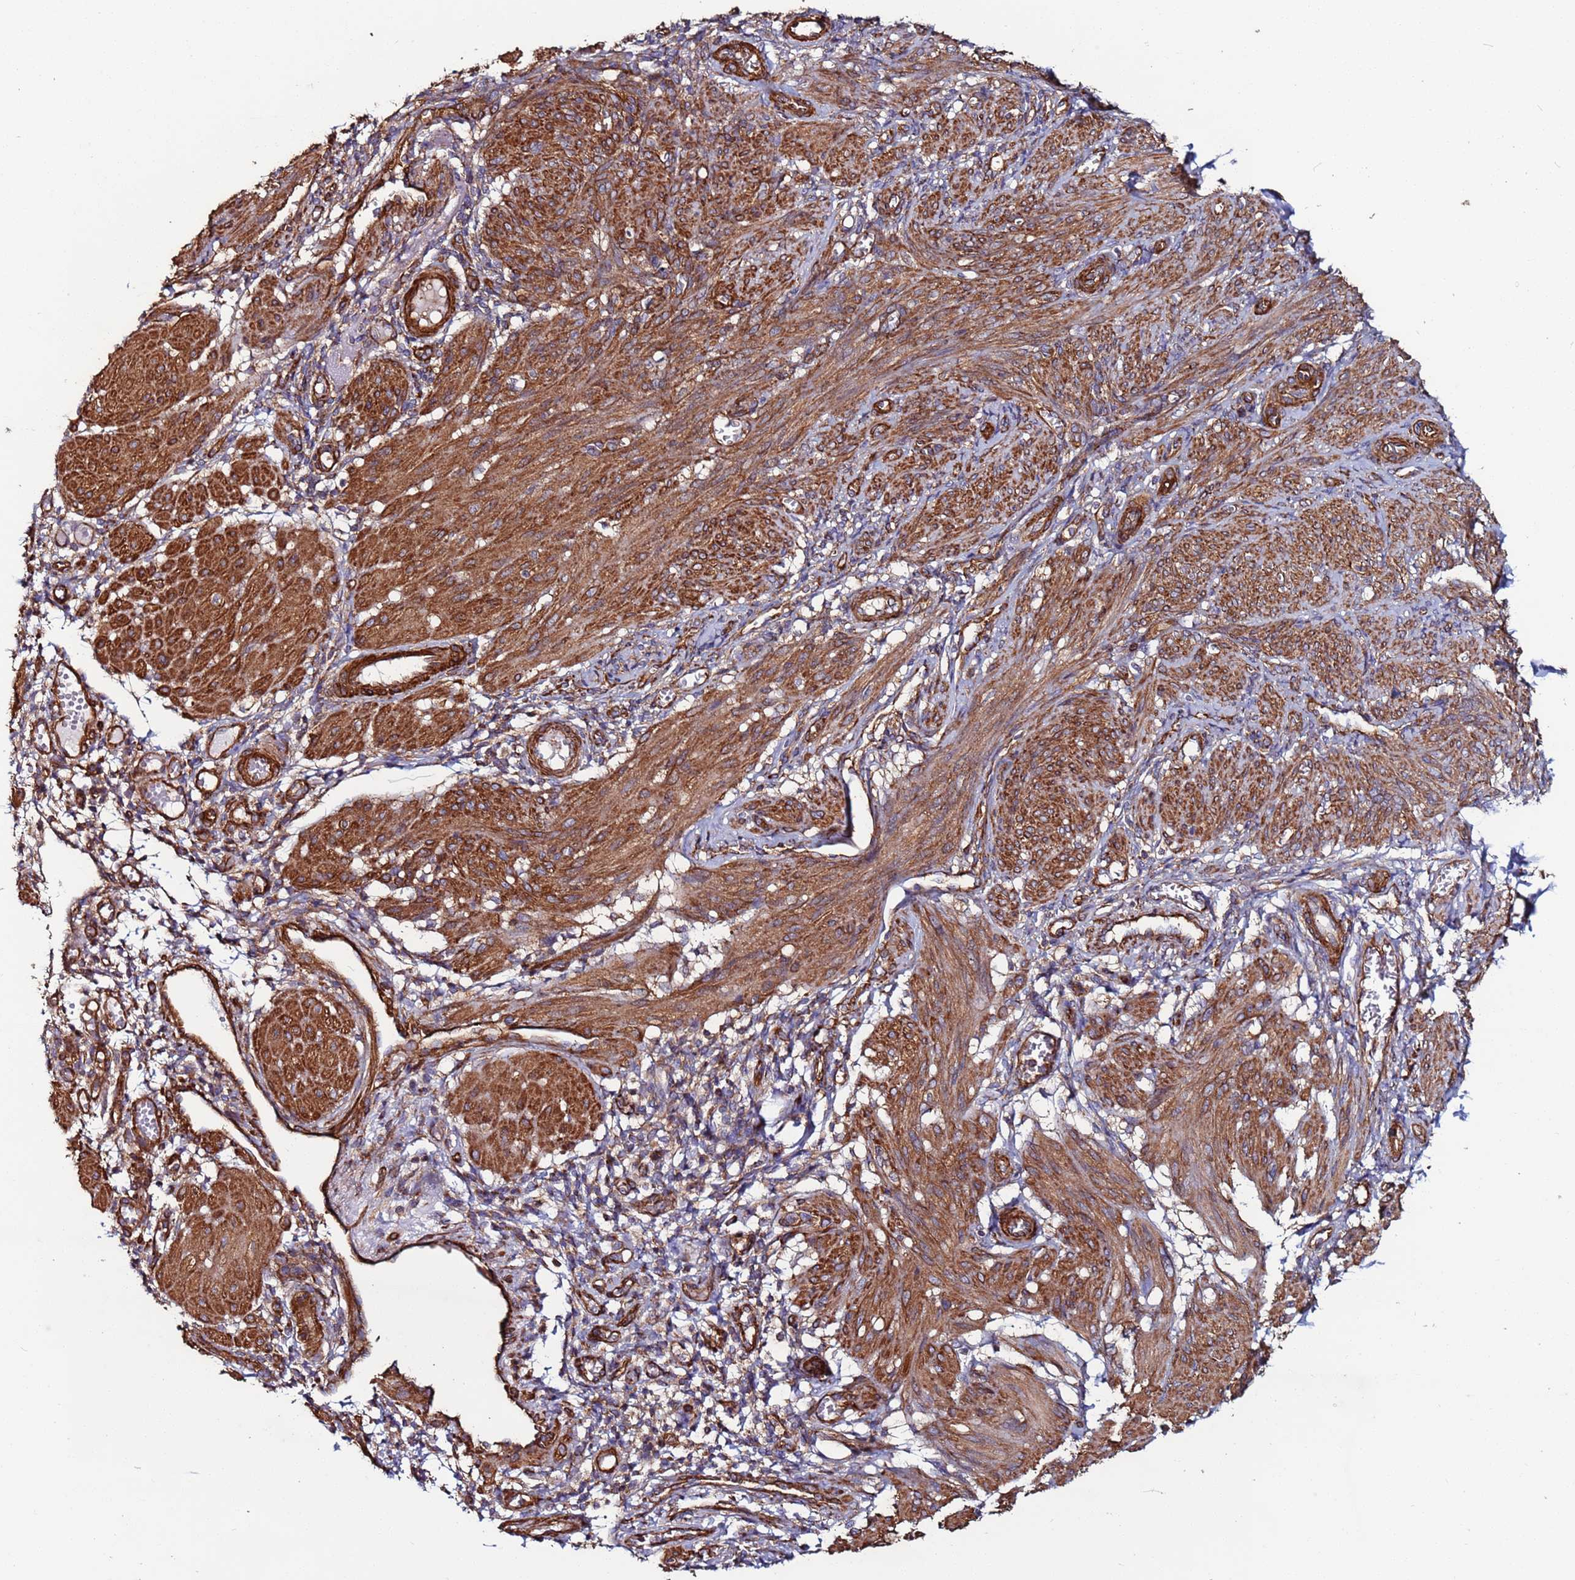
{"staining": {"intensity": "strong", "quantity": ">75%", "location": "cytoplasmic/membranous"}, "tissue": "smooth muscle", "cell_type": "Smooth muscle cells", "image_type": "normal", "snomed": [{"axis": "morphology", "description": "Normal tissue, NOS"}, {"axis": "topography", "description": "Smooth muscle"}], "caption": "About >75% of smooth muscle cells in normal human smooth muscle exhibit strong cytoplasmic/membranous protein expression as visualized by brown immunohistochemical staining.", "gene": "ZBTB39", "patient": {"sex": "female", "age": 39}}